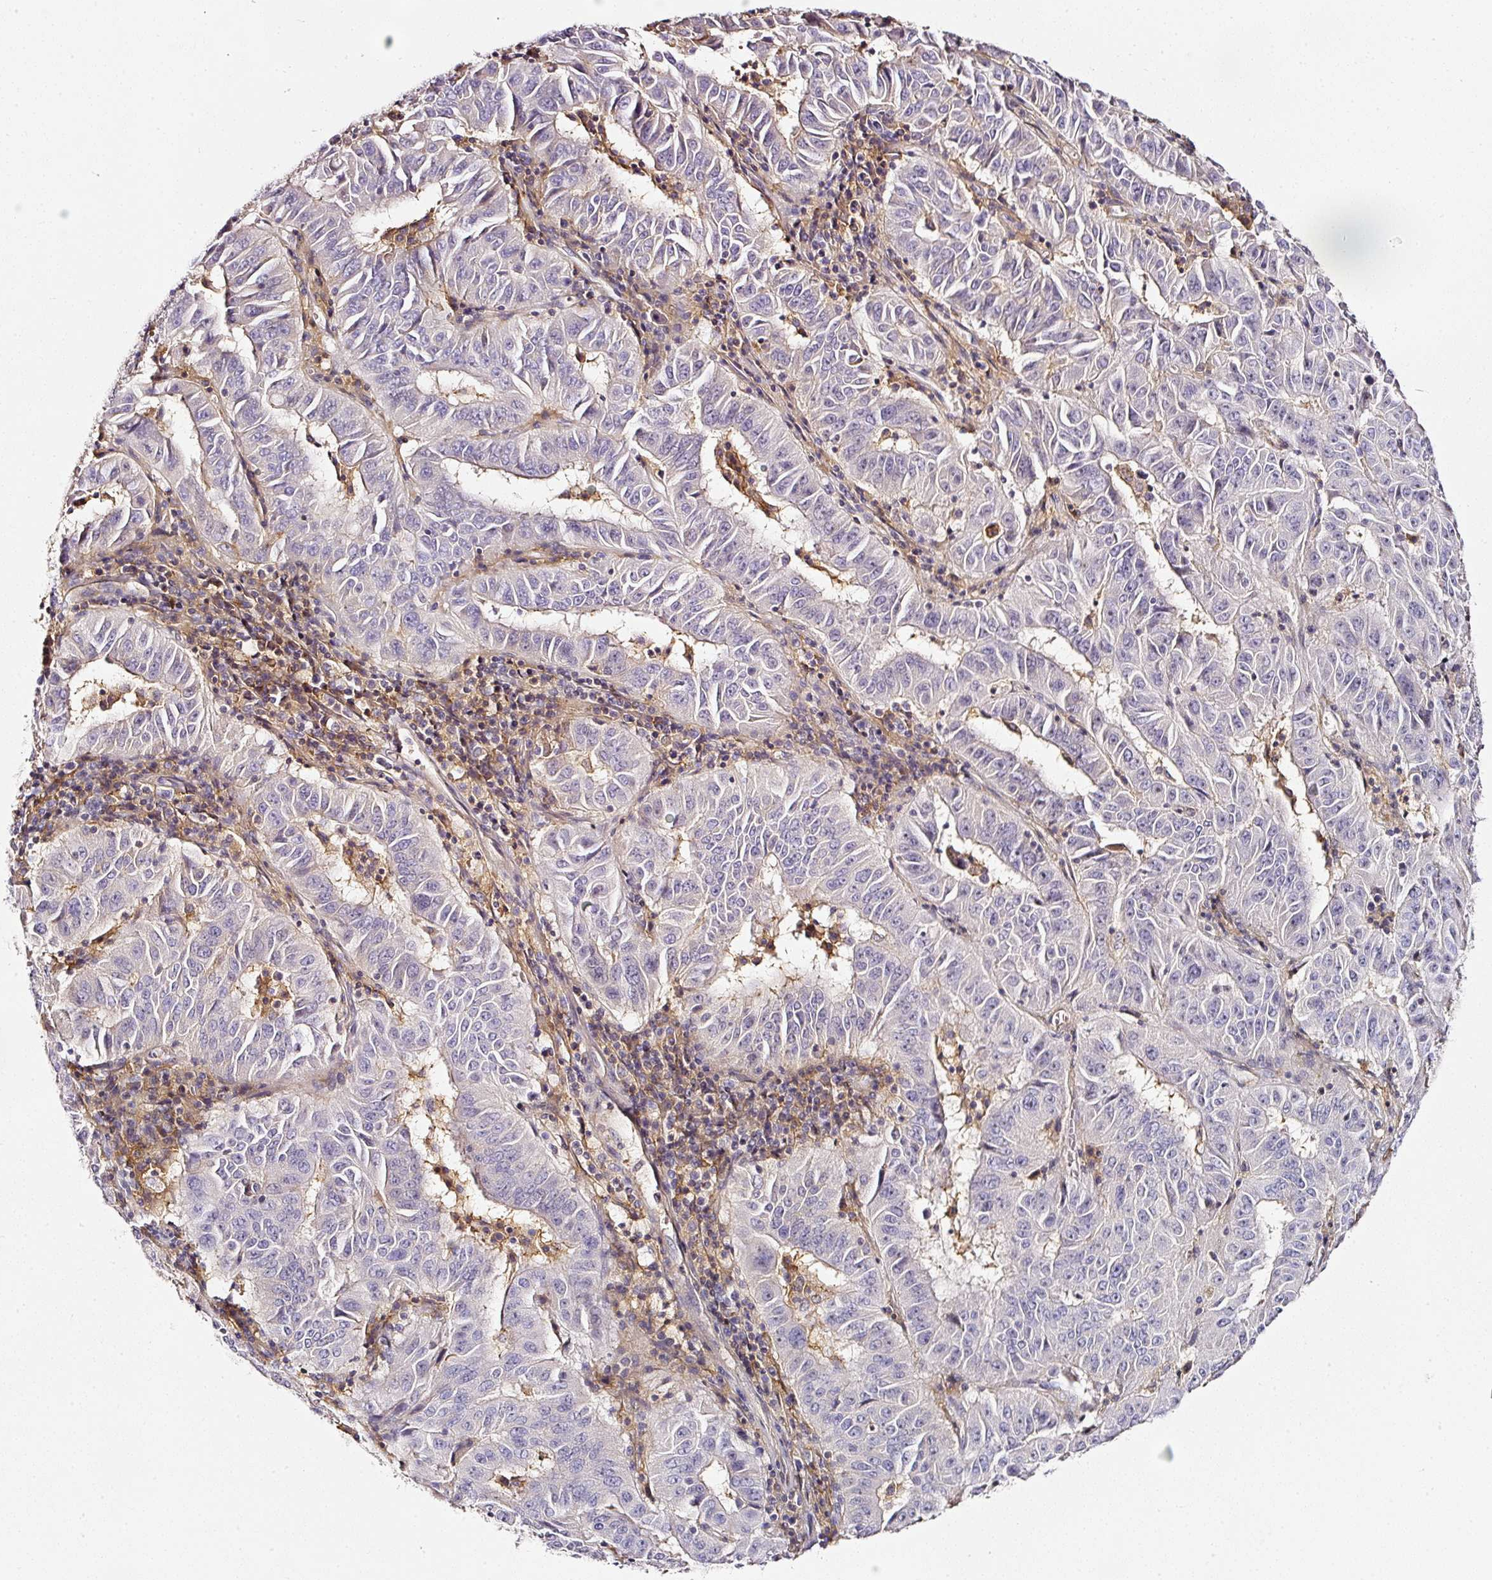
{"staining": {"intensity": "negative", "quantity": "none", "location": "none"}, "tissue": "pancreatic cancer", "cell_type": "Tumor cells", "image_type": "cancer", "snomed": [{"axis": "morphology", "description": "Adenocarcinoma, NOS"}, {"axis": "topography", "description": "Pancreas"}], "caption": "Pancreatic cancer (adenocarcinoma) was stained to show a protein in brown. There is no significant positivity in tumor cells.", "gene": "CD47", "patient": {"sex": "male", "age": 63}}